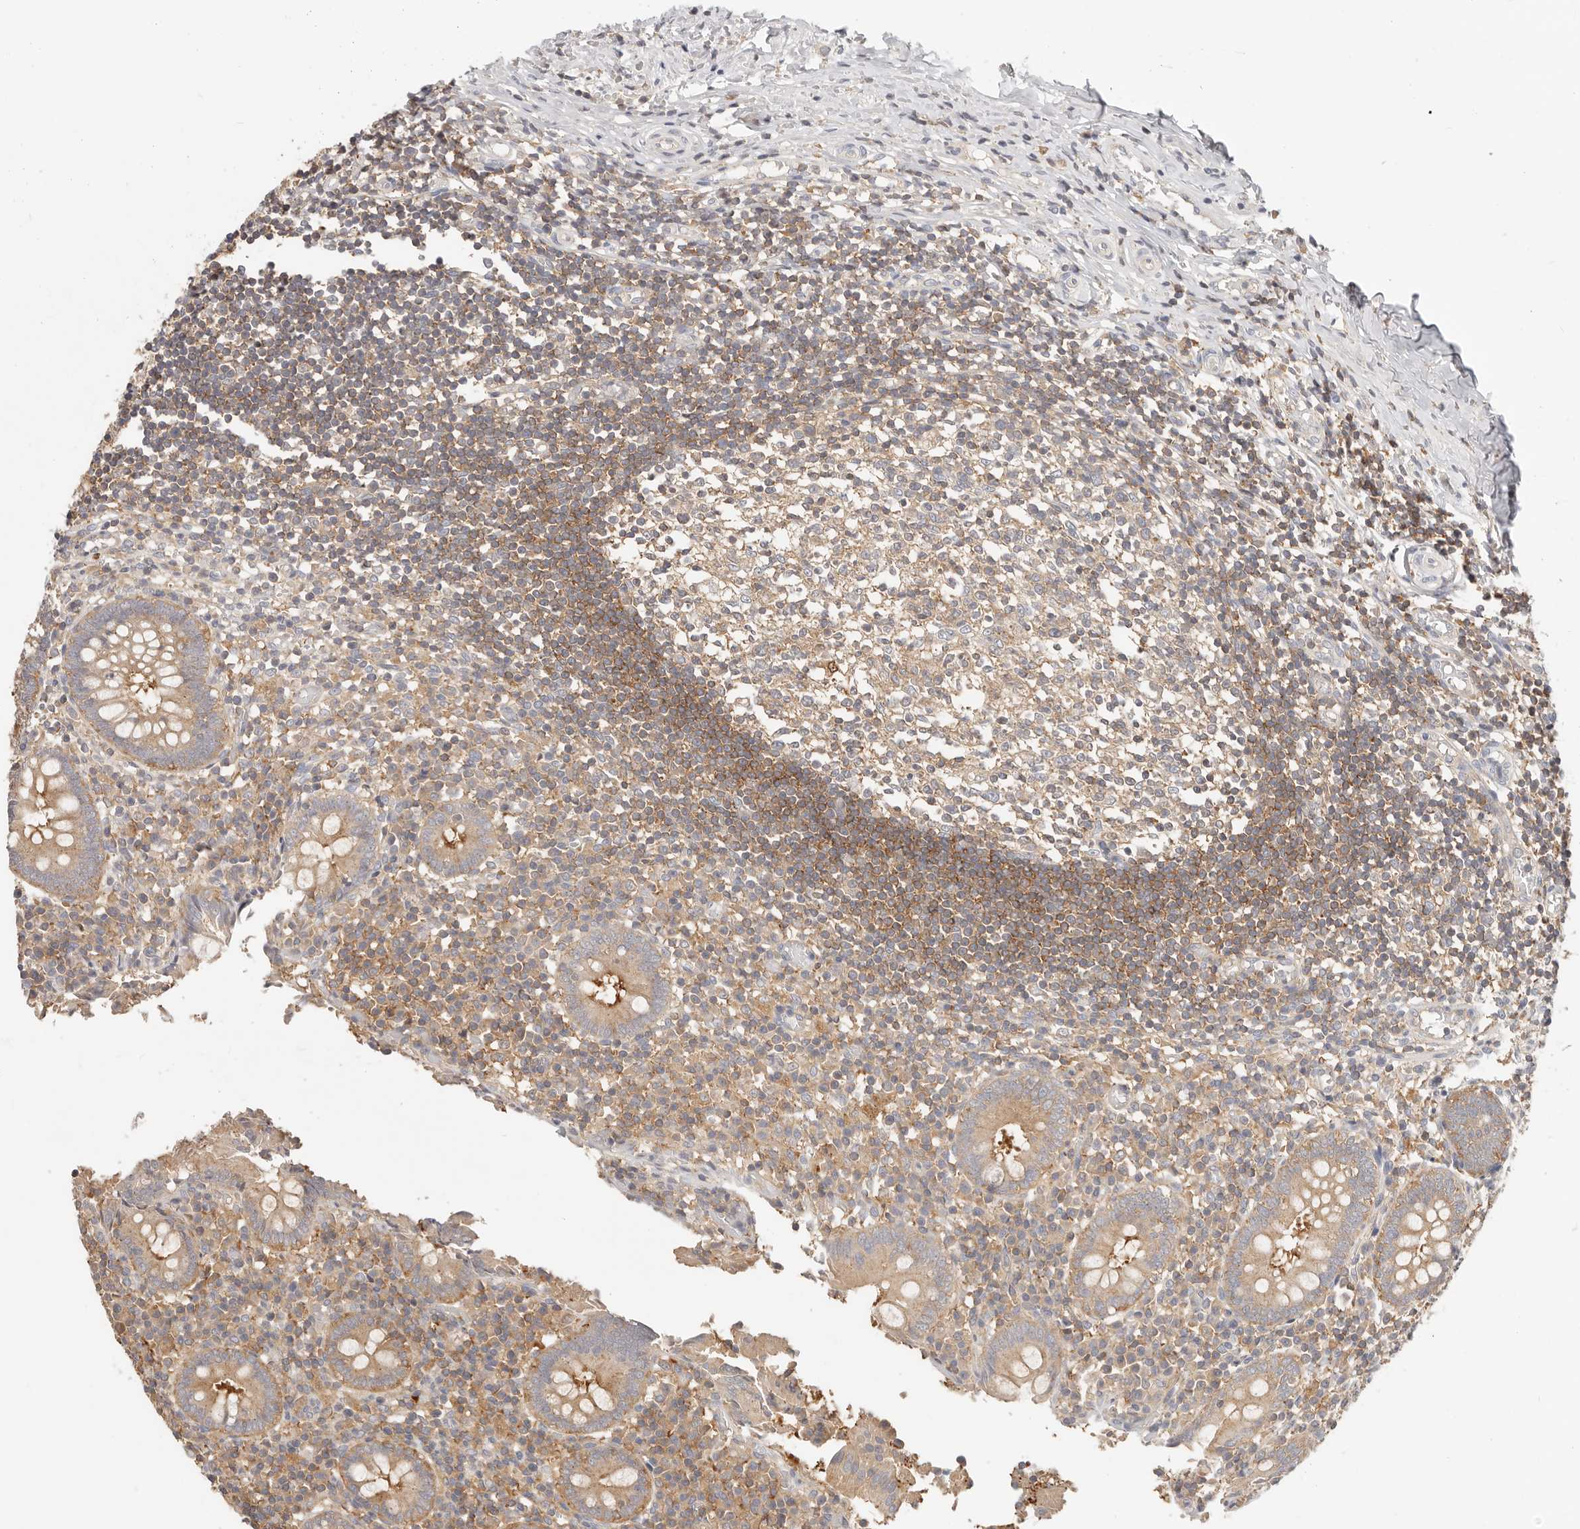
{"staining": {"intensity": "moderate", "quantity": ">75%", "location": "cytoplasmic/membranous"}, "tissue": "appendix", "cell_type": "Glandular cells", "image_type": "normal", "snomed": [{"axis": "morphology", "description": "Normal tissue, NOS"}, {"axis": "topography", "description": "Appendix"}], "caption": "Glandular cells demonstrate moderate cytoplasmic/membranous expression in about >75% of cells in benign appendix. The staining is performed using DAB (3,3'-diaminobenzidine) brown chromogen to label protein expression. The nuclei are counter-stained blue using hematoxylin.", "gene": "DTNBP1", "patient": {"sex": "female", "age": 17}}